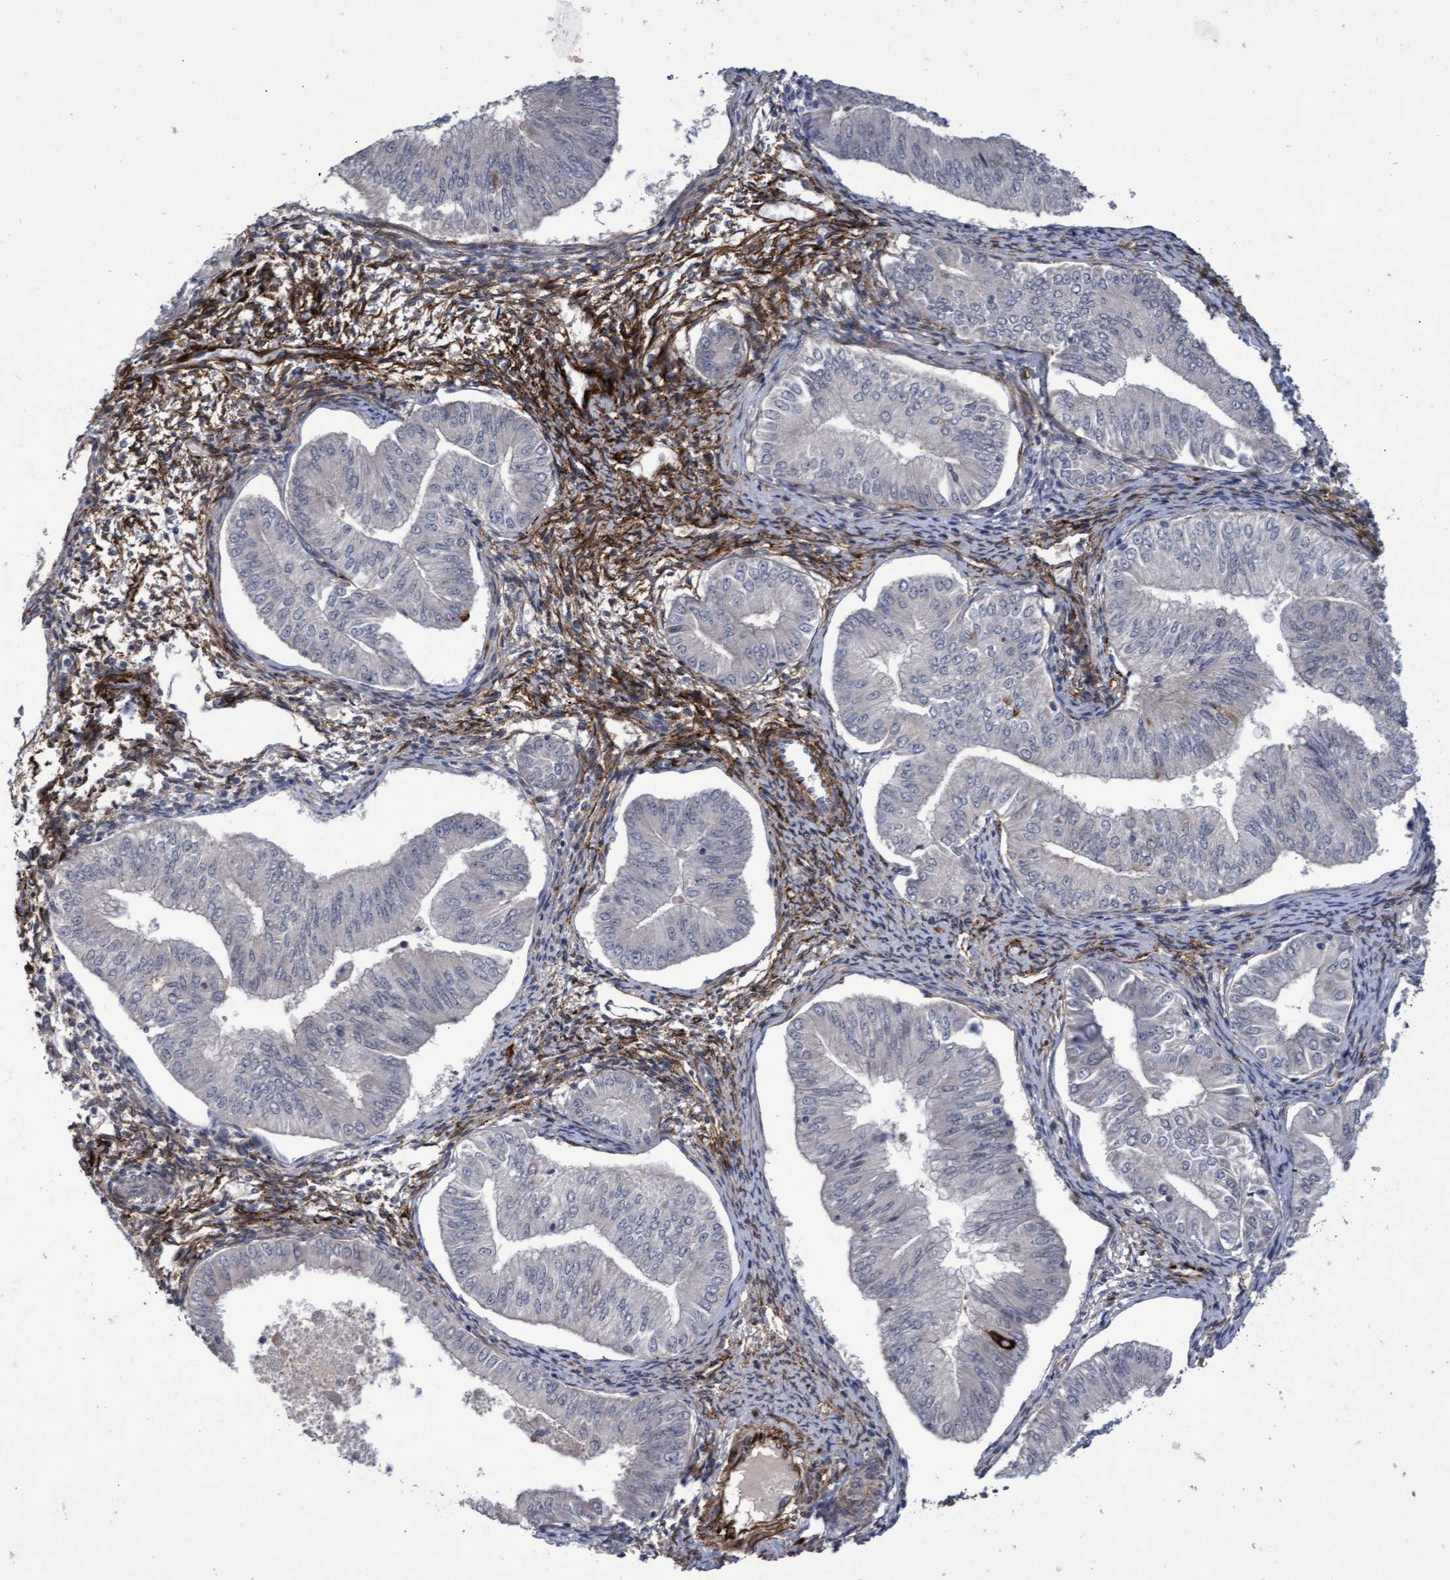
{"staining": {"intensity": "moderate", "quantity": "<25%", "location": "cytoplasmic/membranous"}, "tissue": "endometrial cancer", "cell_type": "Tumor cells", "image_type": "cancer", "snomed": [{"axis": "morphology", "description": "Normal tissue, NOS"}, {"axis": "morphology", "description": "Adenocarcinoma, NOS"}, {"axis": "topography", "description": "Endometrium"}], "caption": "Endometrial cancer stained with DAB IHC shows low levels of moderate cytoplasmic/membranous staining in about <25% of tumor cells. The staining is performed using DAB (3,3'-diaminobenzidine) brown chromogen to label protein expression. The nuclei are counter-stained blue using hematoxylin.", "gene": "ZNF750", "patient": {"sex": "female", "age": 53}}